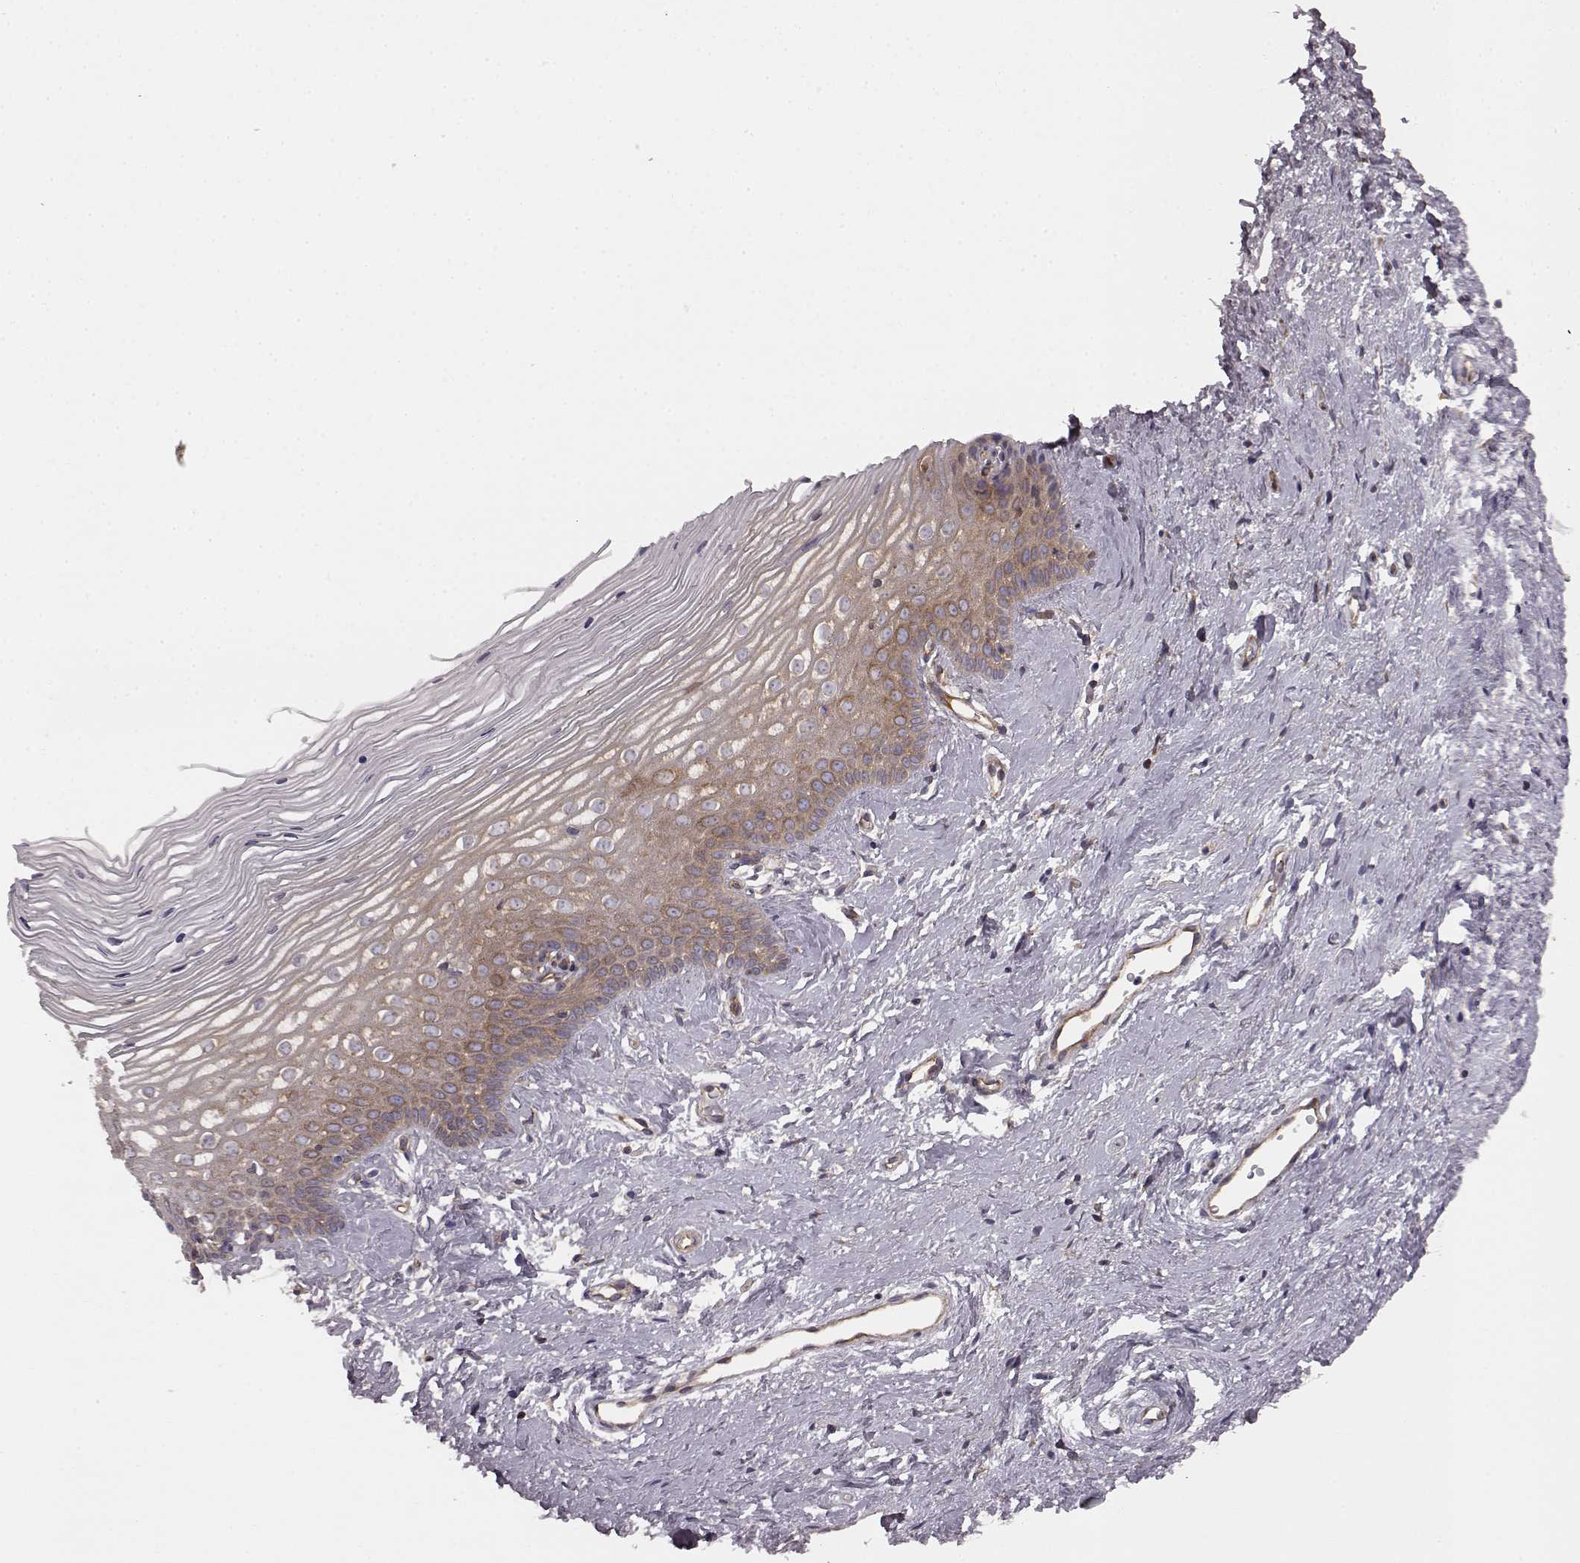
{"staining": {"intensity": "moderate", "quantity": "25%-75%", "location": "cytoplasmic/membranous"}, "tissue": "cervix", "cell_type": "Glandular cells", "image_type": "normal", "snomed": [{"axis": "morphology", "description": "Normal tissue, NOS"}, {"axis": "topography", "description": "Cervix"}], "caption": "High-magnification brightfield microscopy of unremarkable cervix stained with DAB (3,3'-diaminobenzidine) (brown) and counterstained with hematoxylin (blue). glandular cells exhibit moderate cytoplasmic/membranous staining is identified in about25%-75% of cells. (brown staining indicates protein expression, while blue staining denotes nuclei).", "gene": "RABGAP1", "patient": {"sex": "female", "age": 40}}